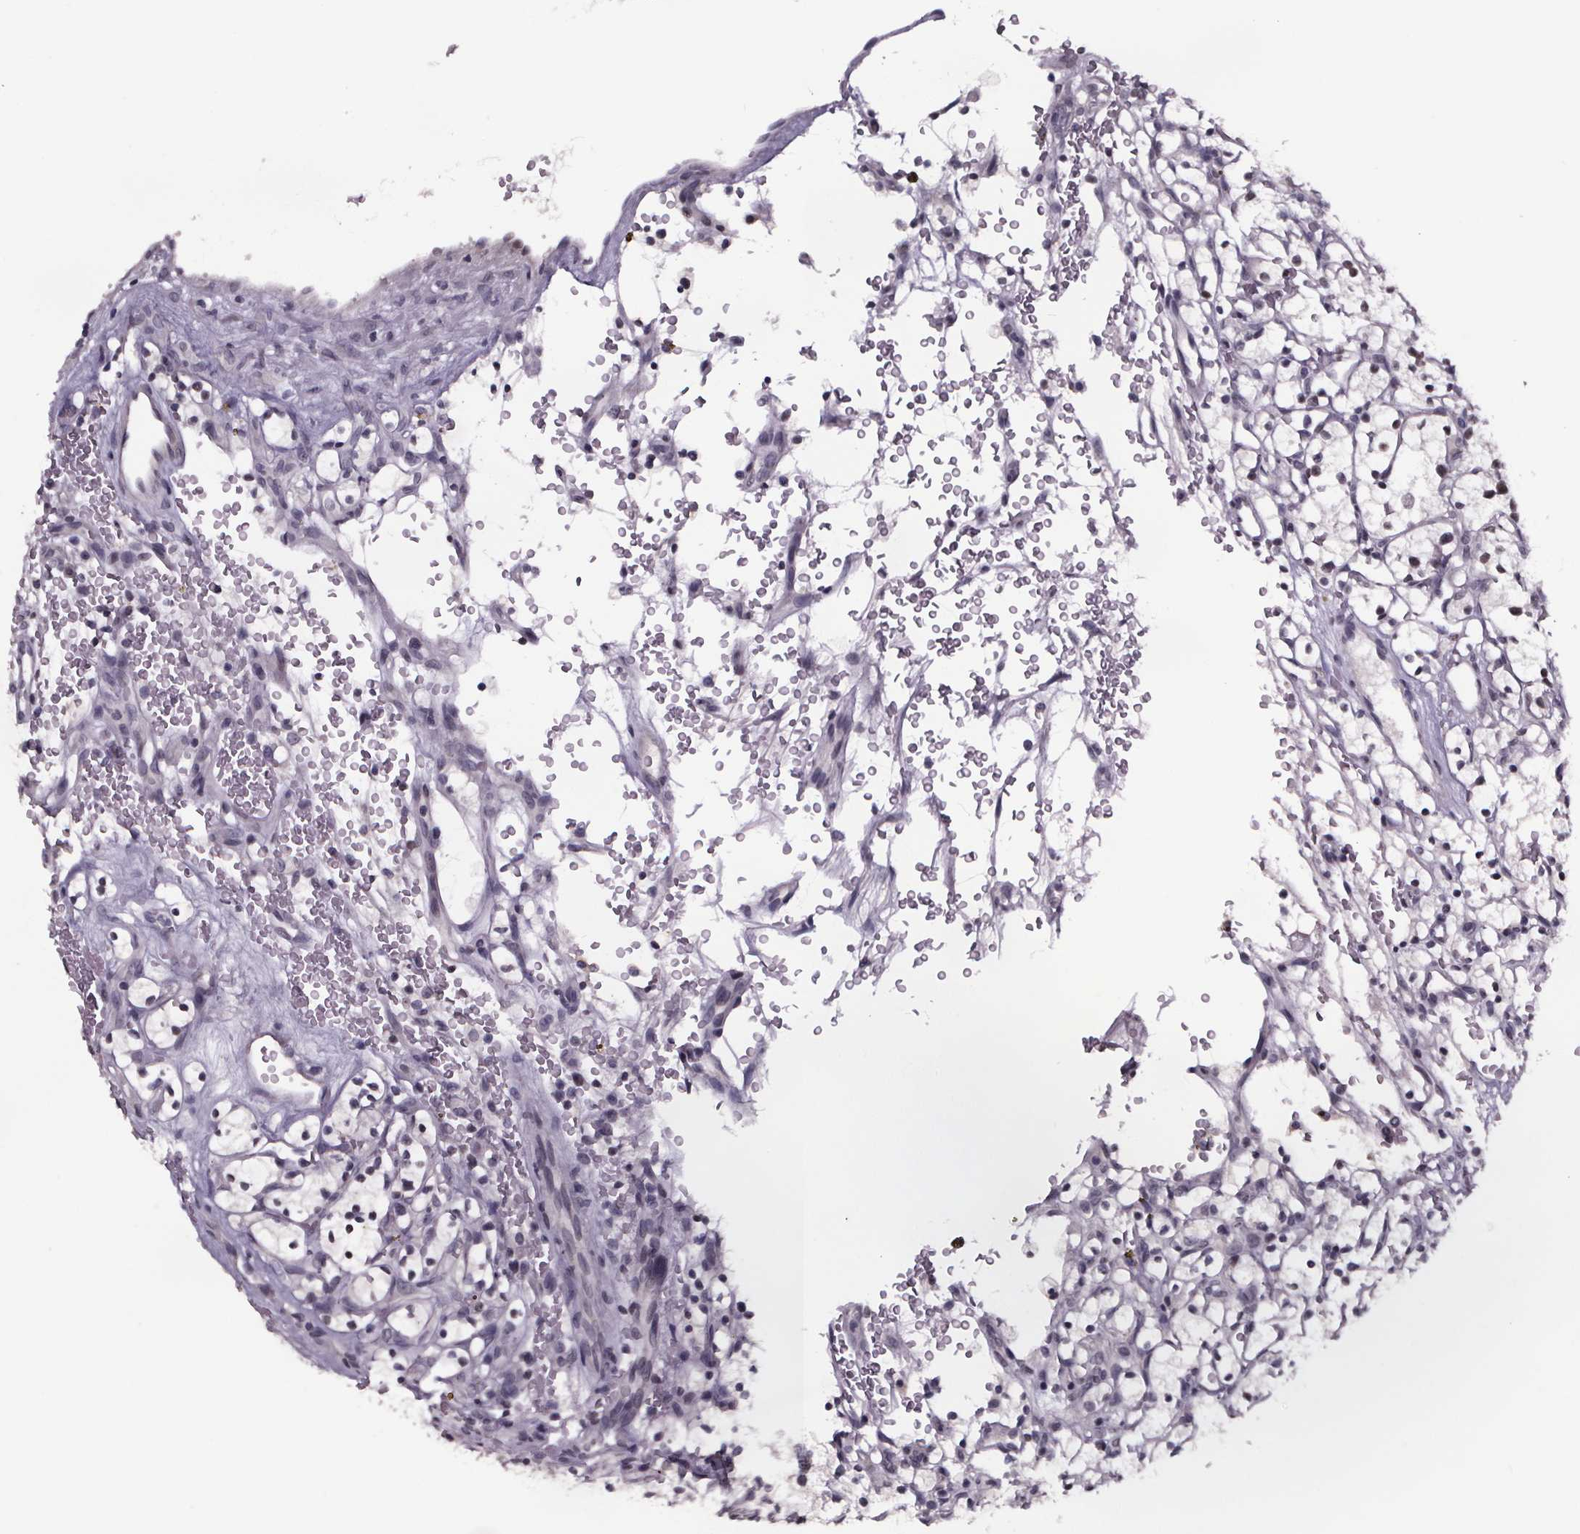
{"staining": {"intensity": "negative", "quantity": "none", "location": "none"}, "tissue": "renal cancer", "cell_type": "Tumor cells", "image_type": "cancer", "snomed": [{"axis": "morphology", "description": "Adenocarcinoma, NOS"}, {"axis": "topography", "description": "Kidney"}], "caption": "Histopathology image shows no significant protein staining in tumor cells of renal adenocarcinoma.", "gene": "AR", "patient": {"sex": "female", "age": 64}}